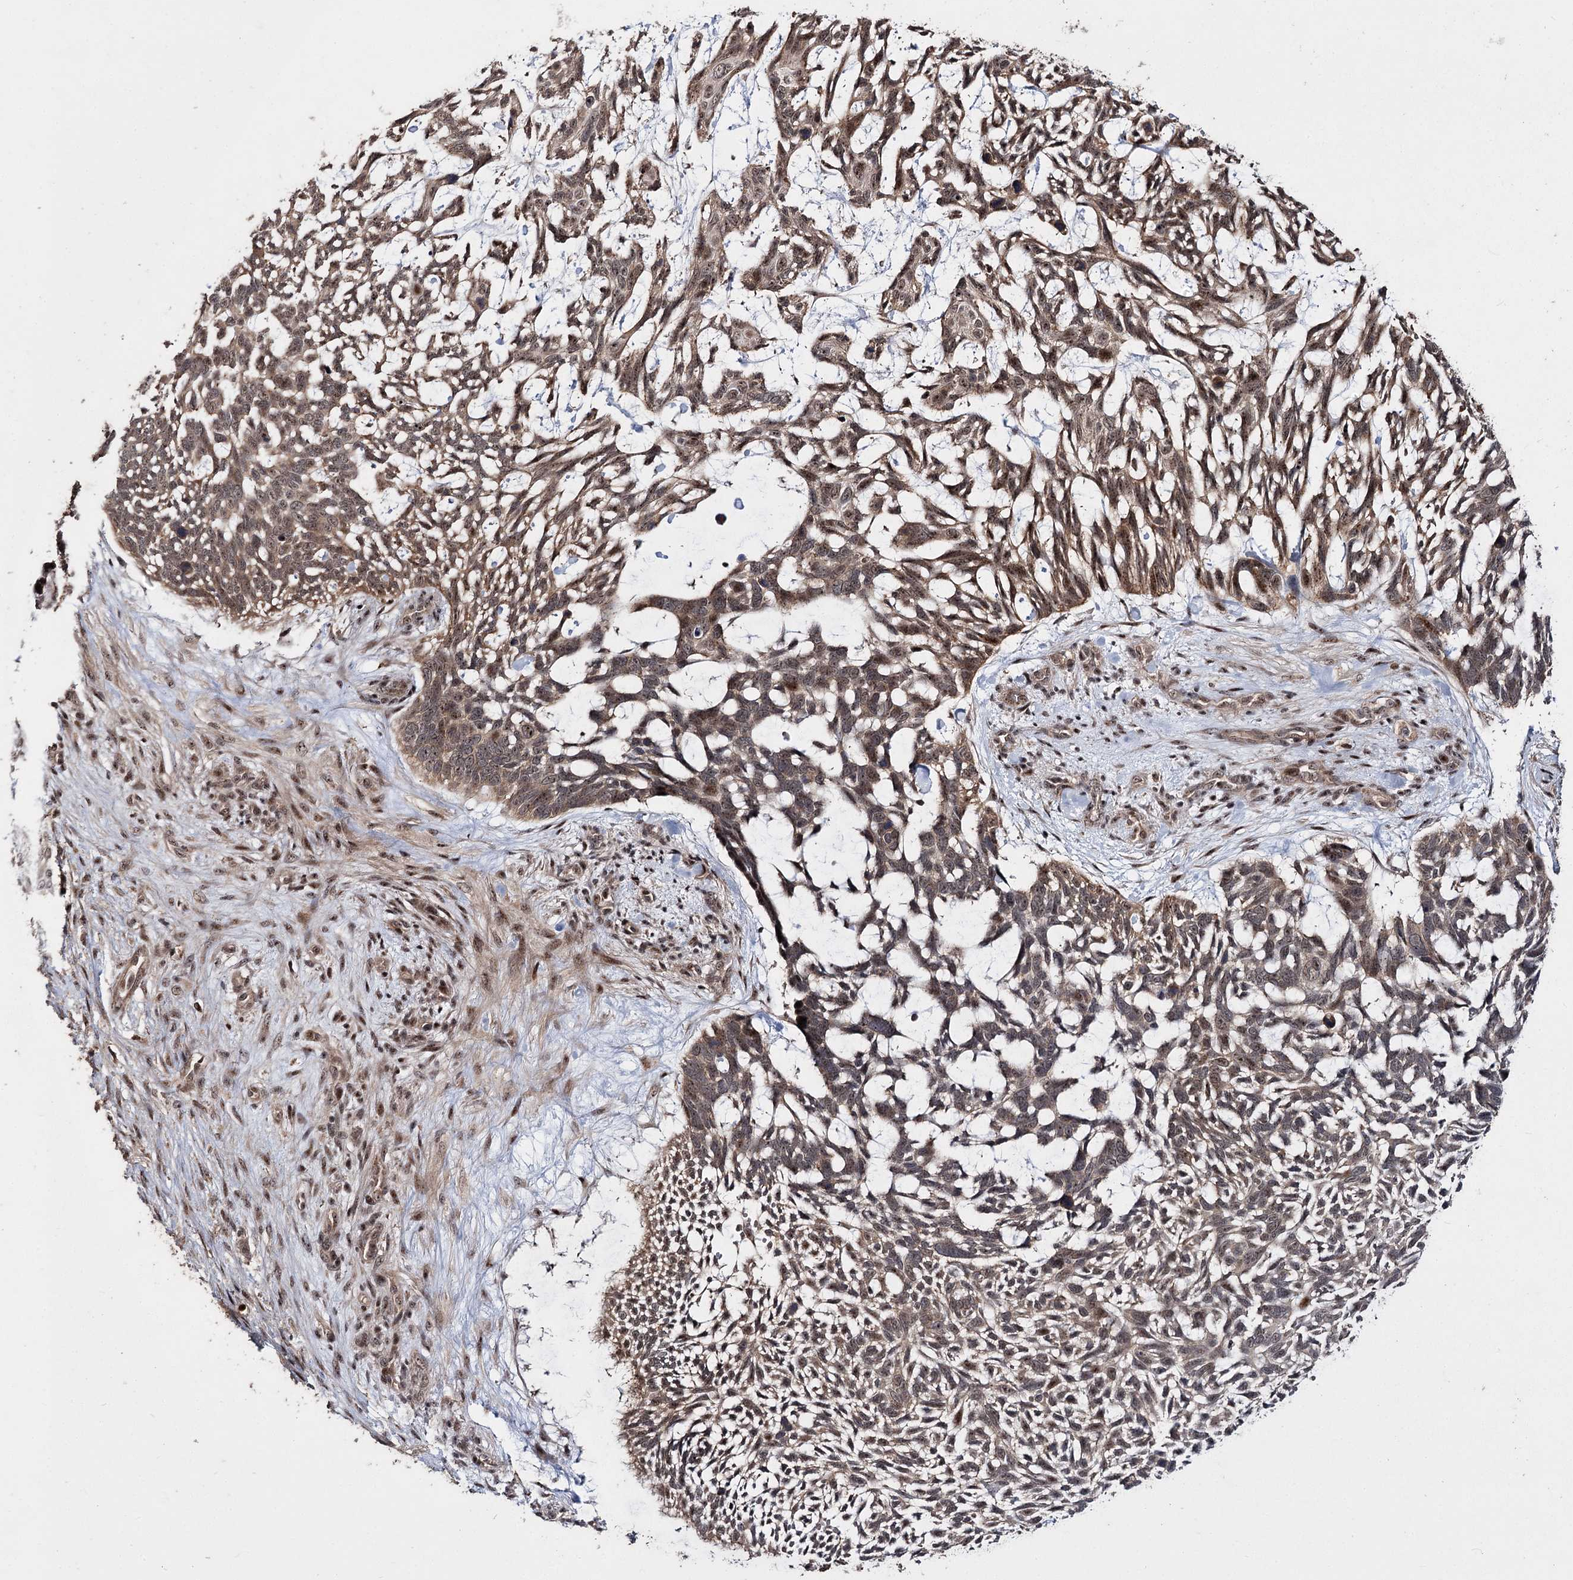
{"staining": {"intensity": "moderate", "quantity": ">75%", "location": "cytoplasmic/membranous,nuclear"}, "tissue": "skin cancer", "cell_type": "Tumor cells", "image_type": "cancer", "snomed": [{"axis": "morphology", "description": "Basal cell carcinoma"}, {"axis": "topography", "description": "Skin"}], "caption": "Moderate cytoplasmic/membranous and nuclear positivity for a protein is seen in about >75% of tumor cells of skin basal cell carcinoma using immunohistochemistry.", "gene": "MKNK2", "patient": {"sex": "male", "age": 88}}